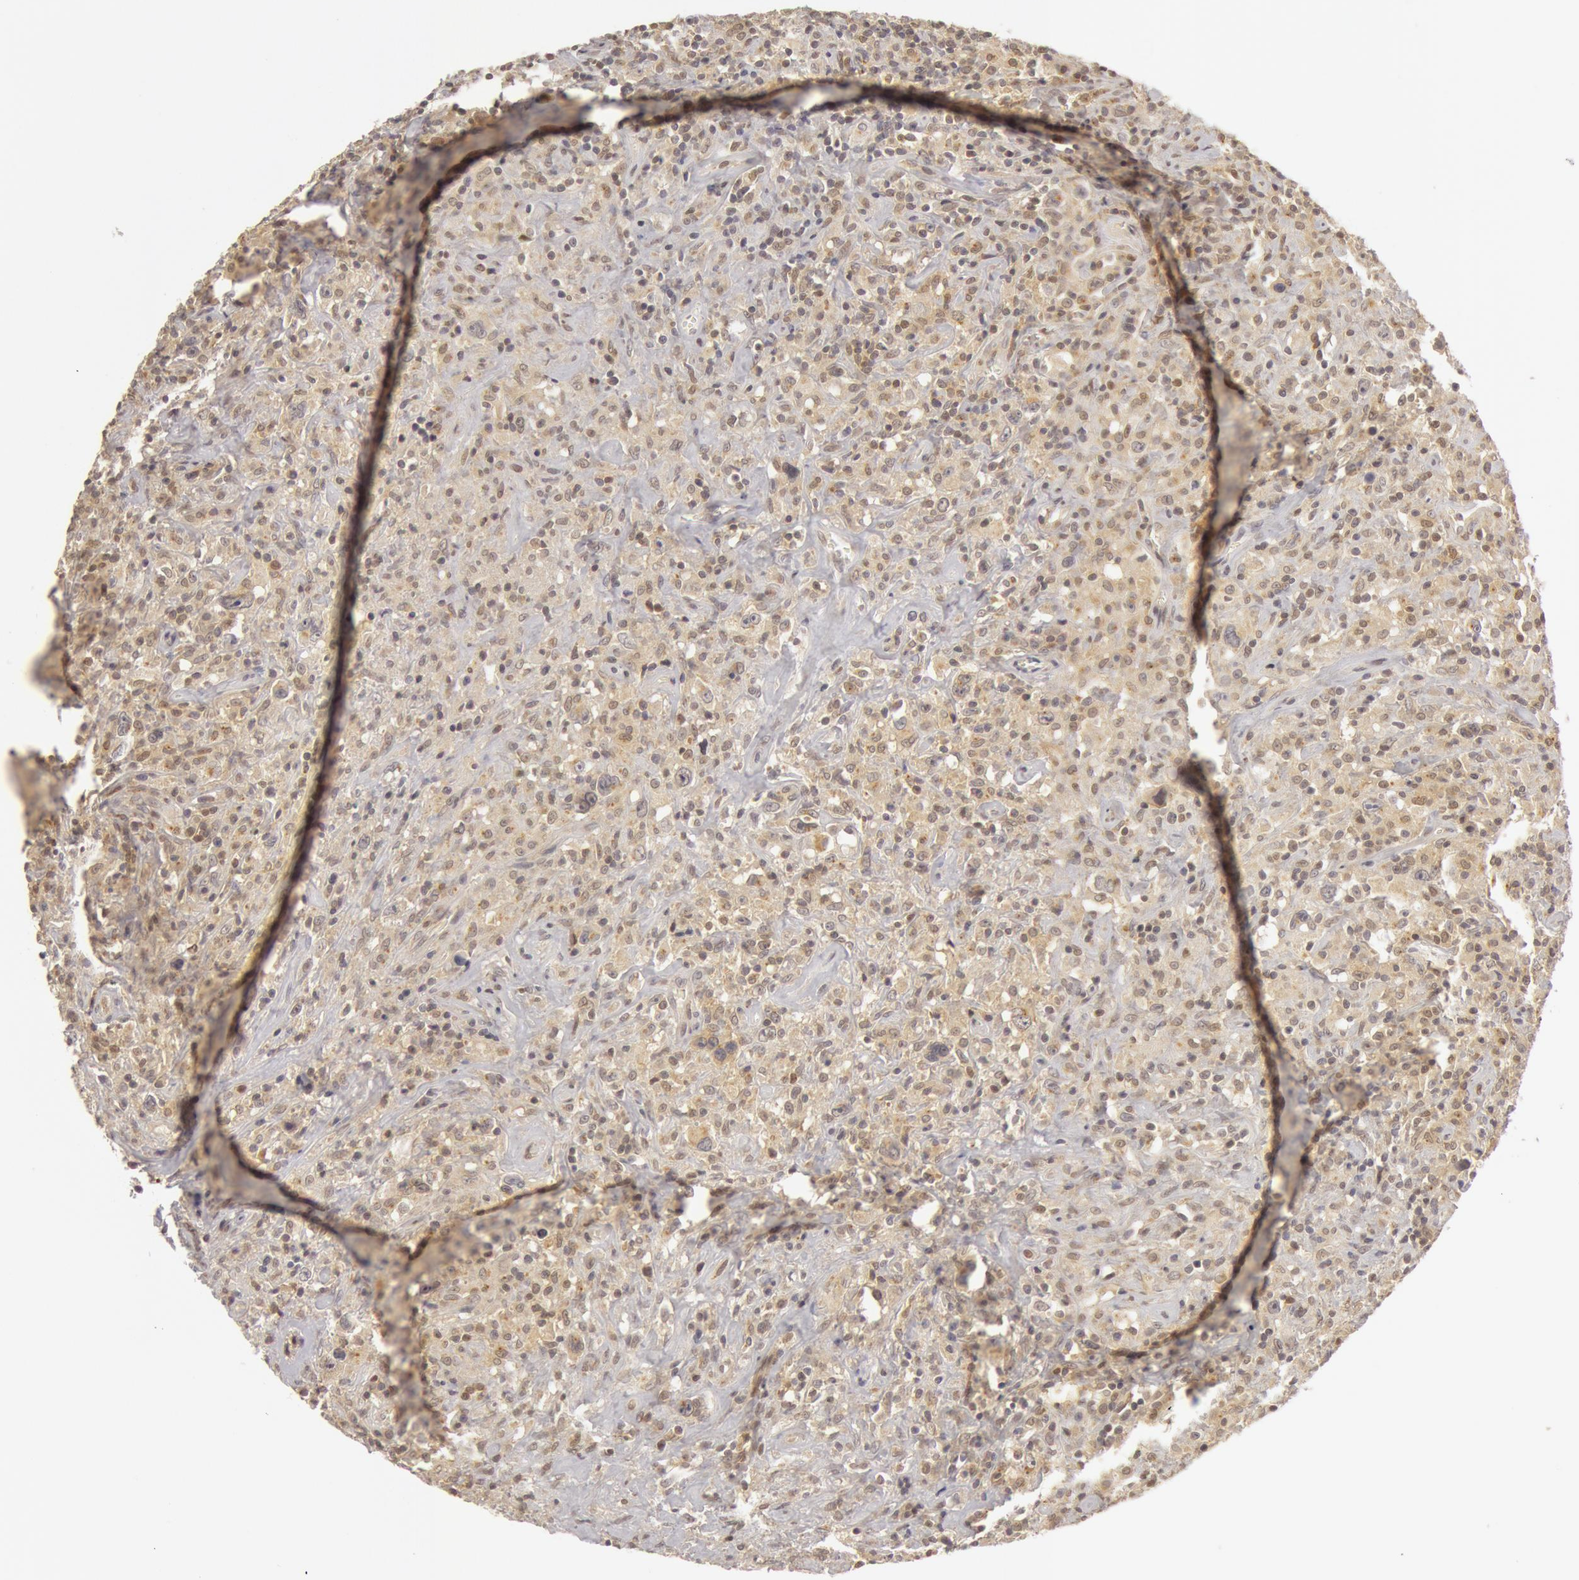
{"staining": {"intensity": "negative", "quantity": "none", "location": "none"}, "tissue": "lymphoma", "cell_type": "Tumor cells", "image_type": "cancer", "snomed": [{"axis": "morphology", "description": "Hodgkin's disease, NOS"}, {"axis": "topography", "description": "Lymph node"}], "caption": "High magnification brightfield microscopy of lymphoma stained with DAB (brown) and counterstained with hematoxylin (blue): tumor cells show no significant staining.", "gene": "OASL", "patient": {"sex": "male", "age": 46}}